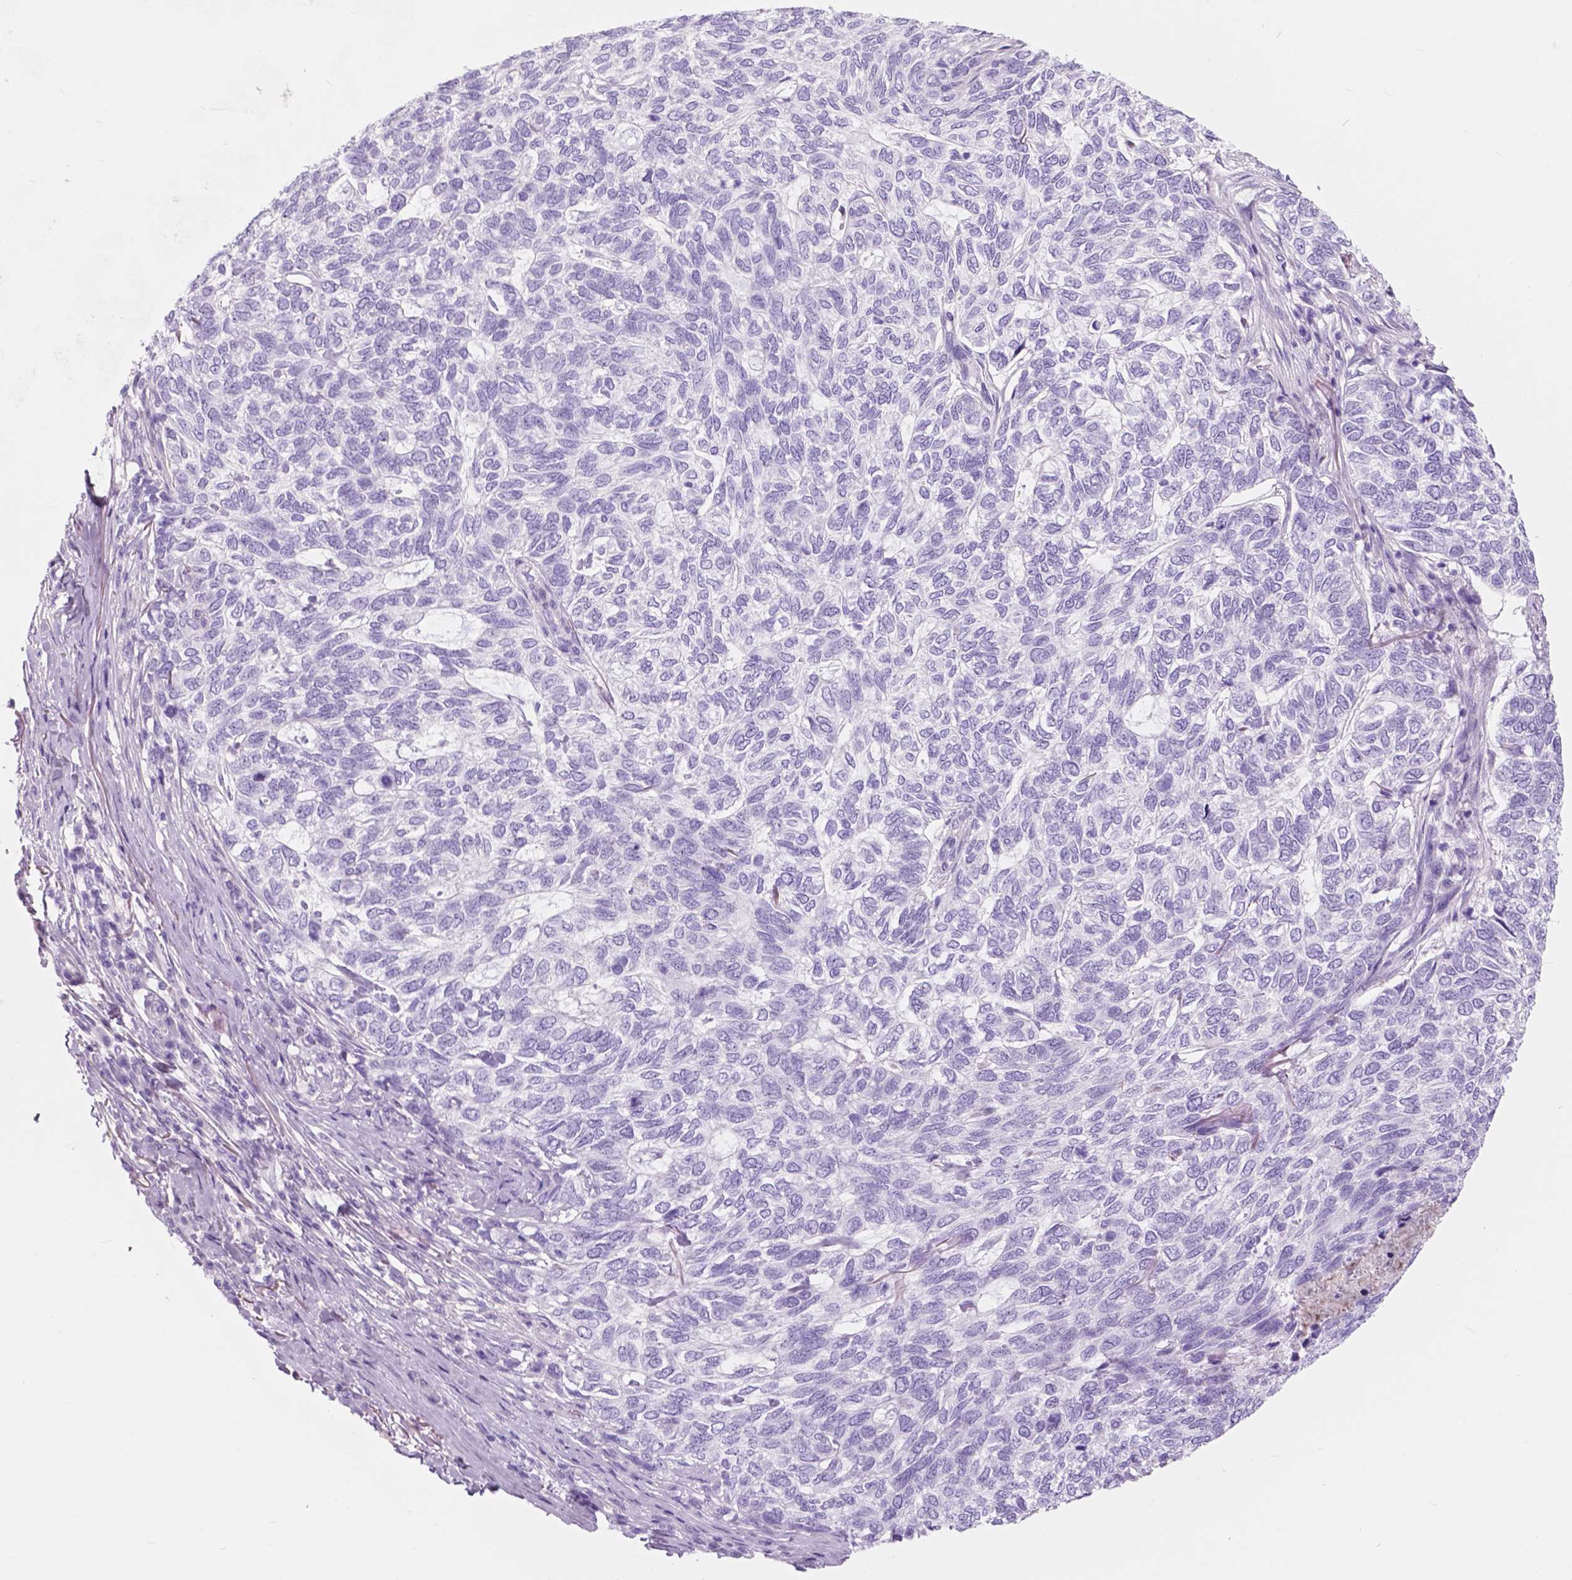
{"staining": {"intensity": "negative", "quantity": "none", "location": "none"}, "tissue": "skin cancer", "cell_type": "Tumor cells", "image_type": "cancer", "snomed": [{"axis": "morphology", "description": "Basal cell carcinoma"}, {"axis": "topography", "description": "Skin"}], "caption": "There is no significant positivity in tumor cells of skin cancer.", "gene": "FXYD2", "patient": {"sex": "female", "age": 65}}